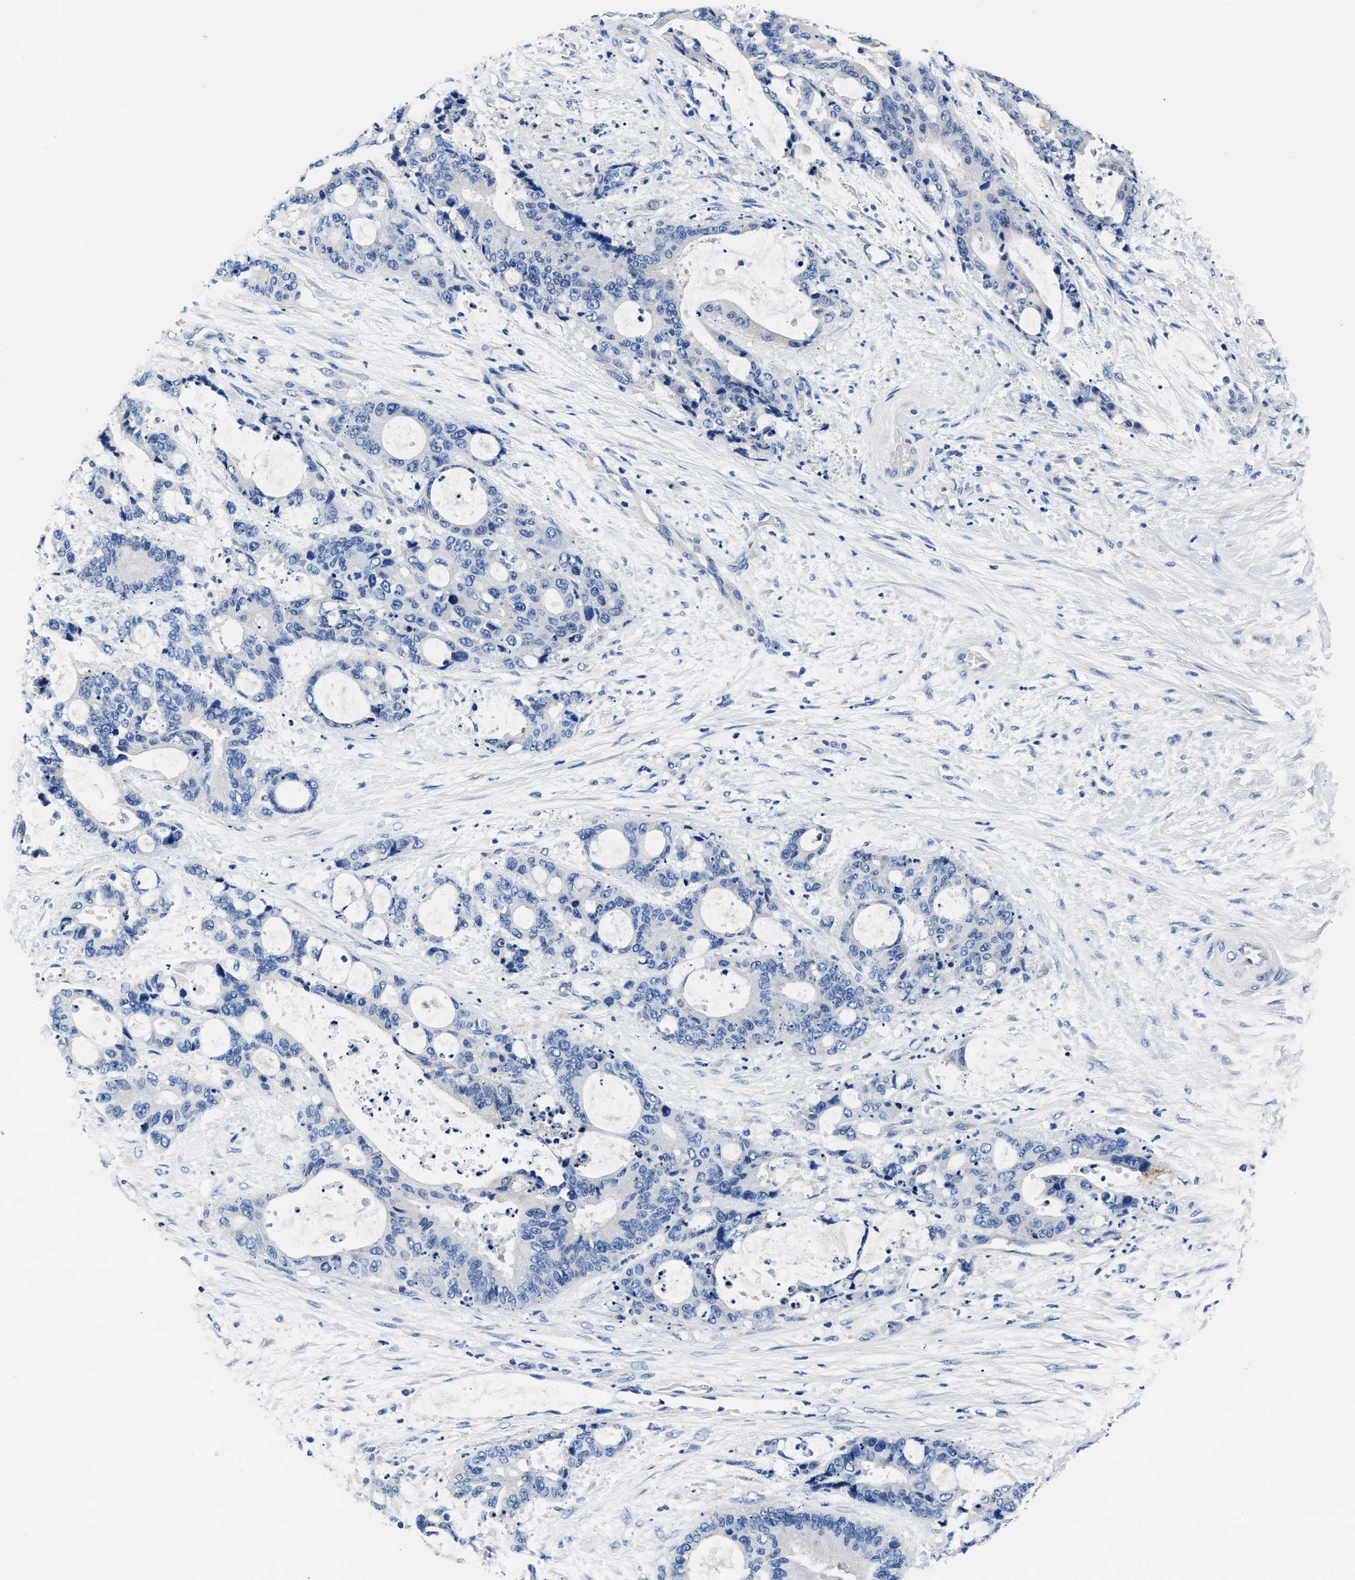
{"staining": {"intensity": "negative", "quantity": "none", "location": "none"}, "tissue": "liver cancer", "cell_type": "Tumor cells", "image_type": "cancer", "snomed": [{"axis": "morphology", "description": "Normal tissue, NOS"}, {"axis": "morphology", "description": "Cholangiocarcinoma"}, {"axis": "topography", "description": "Liver"}, {"axis": "topography", "description": "Peripheral nerve tissue"}], "caption": "Immunohistochemical staining of liver cancer displays no significant positivity in tumor cells.", "gene": "GSTM1", "patient": {"sex": "female", "age": 73}}